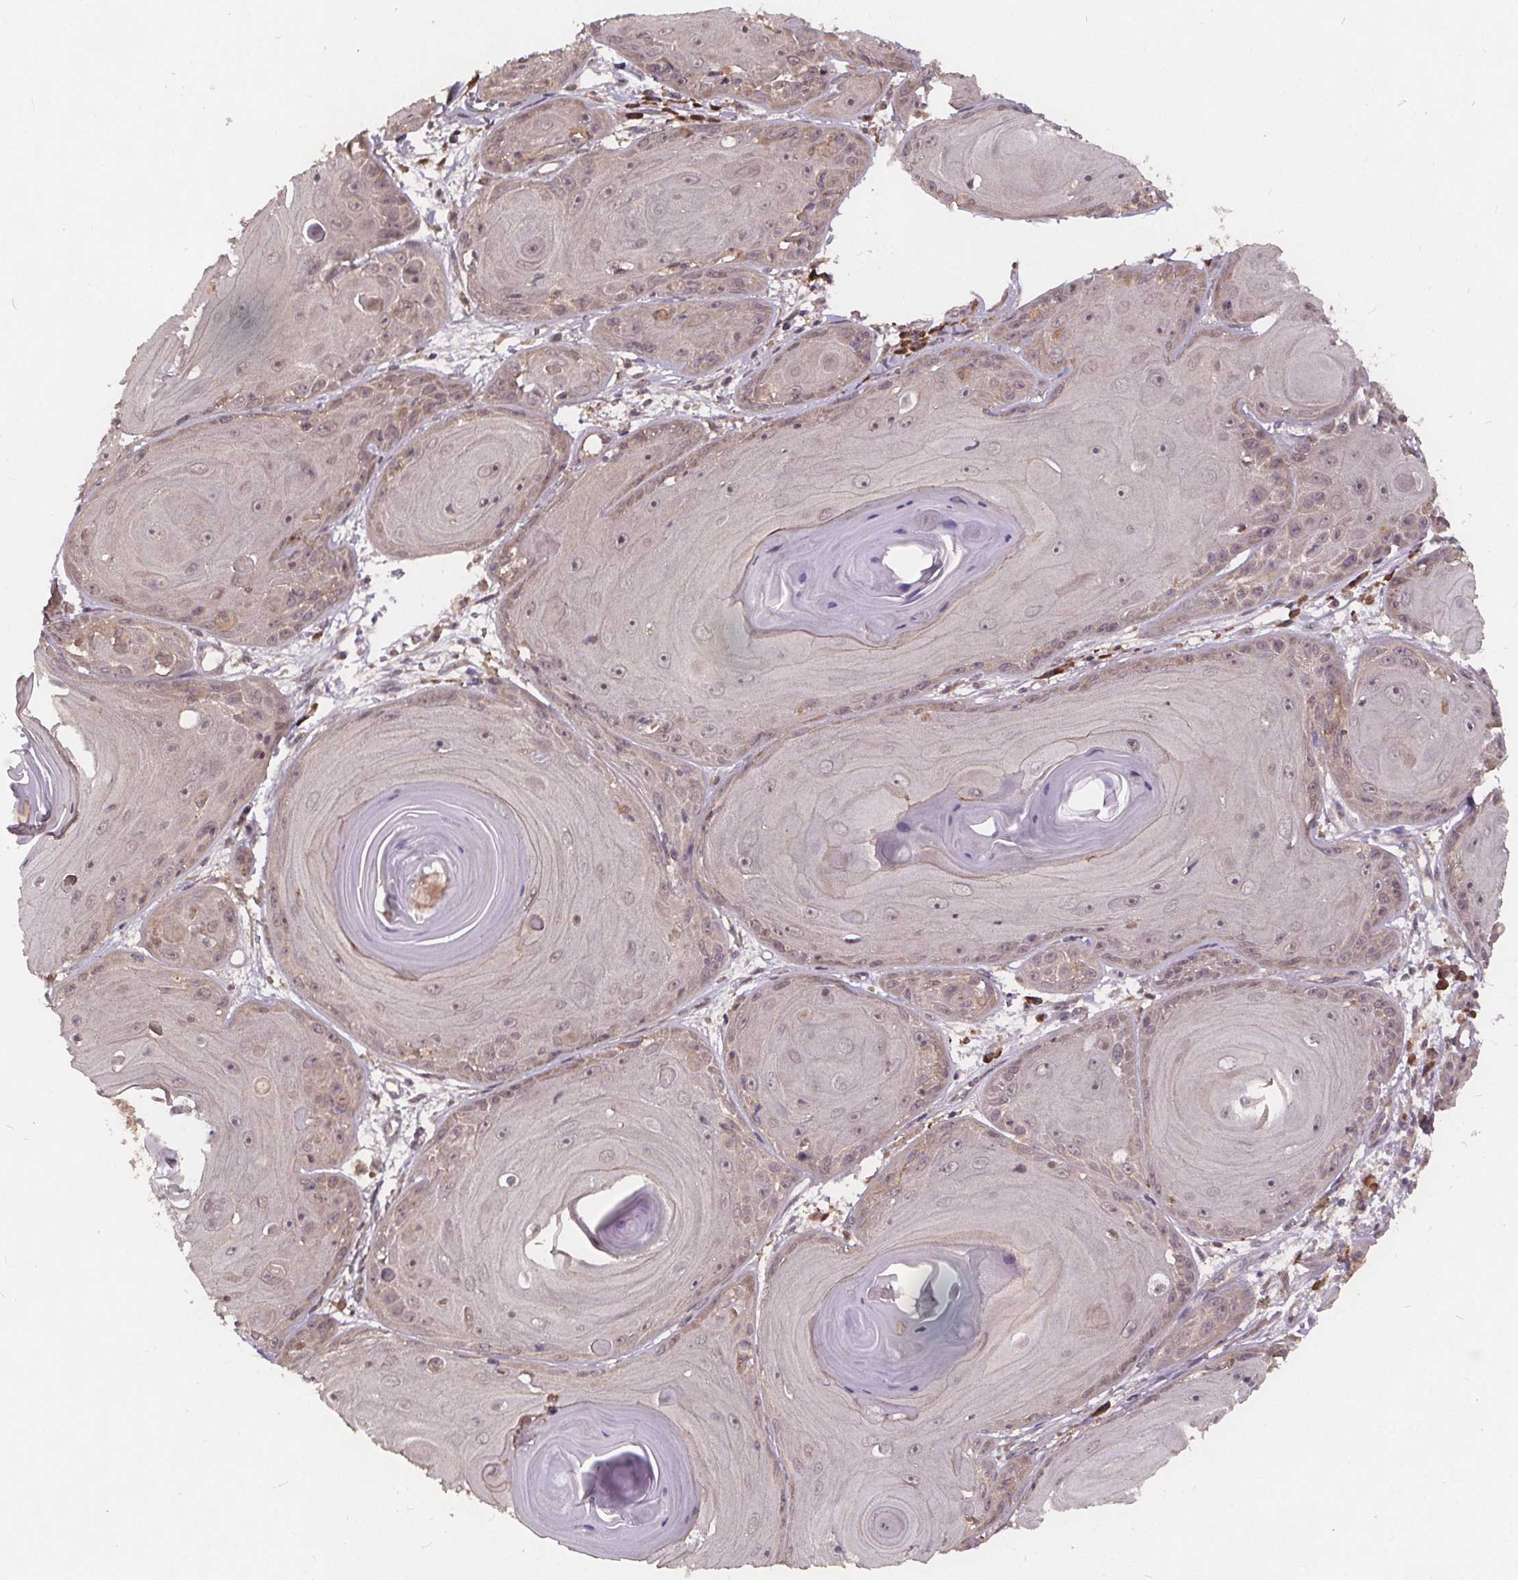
{"staining": {"intensity": "negative", "quantity": "none", "location": "none"}, "tissue": "skin cancer", "cell_type": "Tumor cells", "image_type": "cancer", "snomed": [{"axis": "morphology", "description": "Squamous cell carcinoma, NOS"}, {"axis": "topography", "description": "Skin"}, {"axis": "topography", "description": "Vulva"}], "caption": "High power microscopy micrograph of an immunohistochemistry micrograph of skin cancer (squamous cell carcinoma), revealing no significant staining in tumor cells.", "gene": "USP9X", "patient": {"sex": "female", "age": 85}}